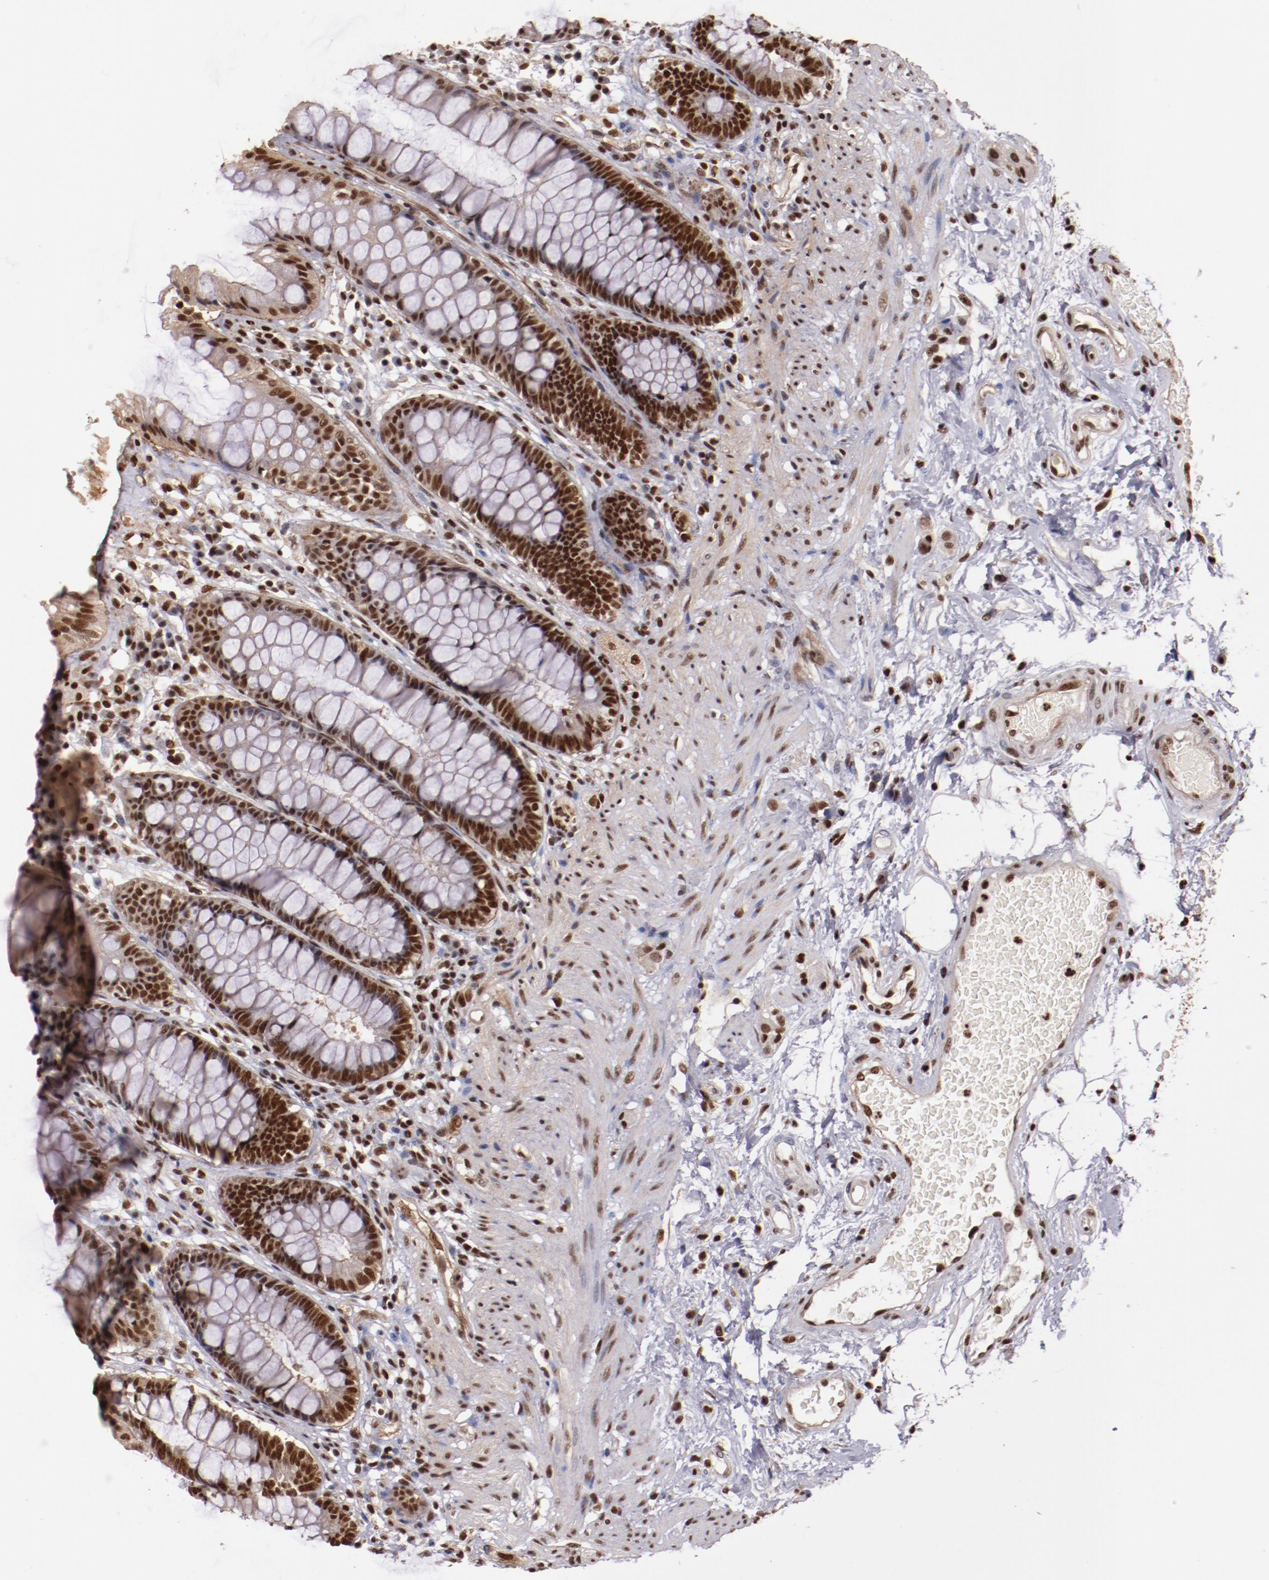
{"staining": {"intensity": "strong", "quantity": "25%-75%", "location": "nuclear"}, "tissue": "rectum", "cell_type": "Glandular cells", "image_type": "normal", "snomed": [{"axis": "morphology", "description": "Normal tissue, NOS"}, {"axis": "topography", "description": "Rectum"}], "caption": "A high-resolution histopathology image shows immunohistochemistry (IHC) staining of benign rectum, which exhibits strong nuclear staining in approximately 25%-75% of glandular cells.", "gene": "STAG2", "patient": {"sex": "female", "age": 46}}